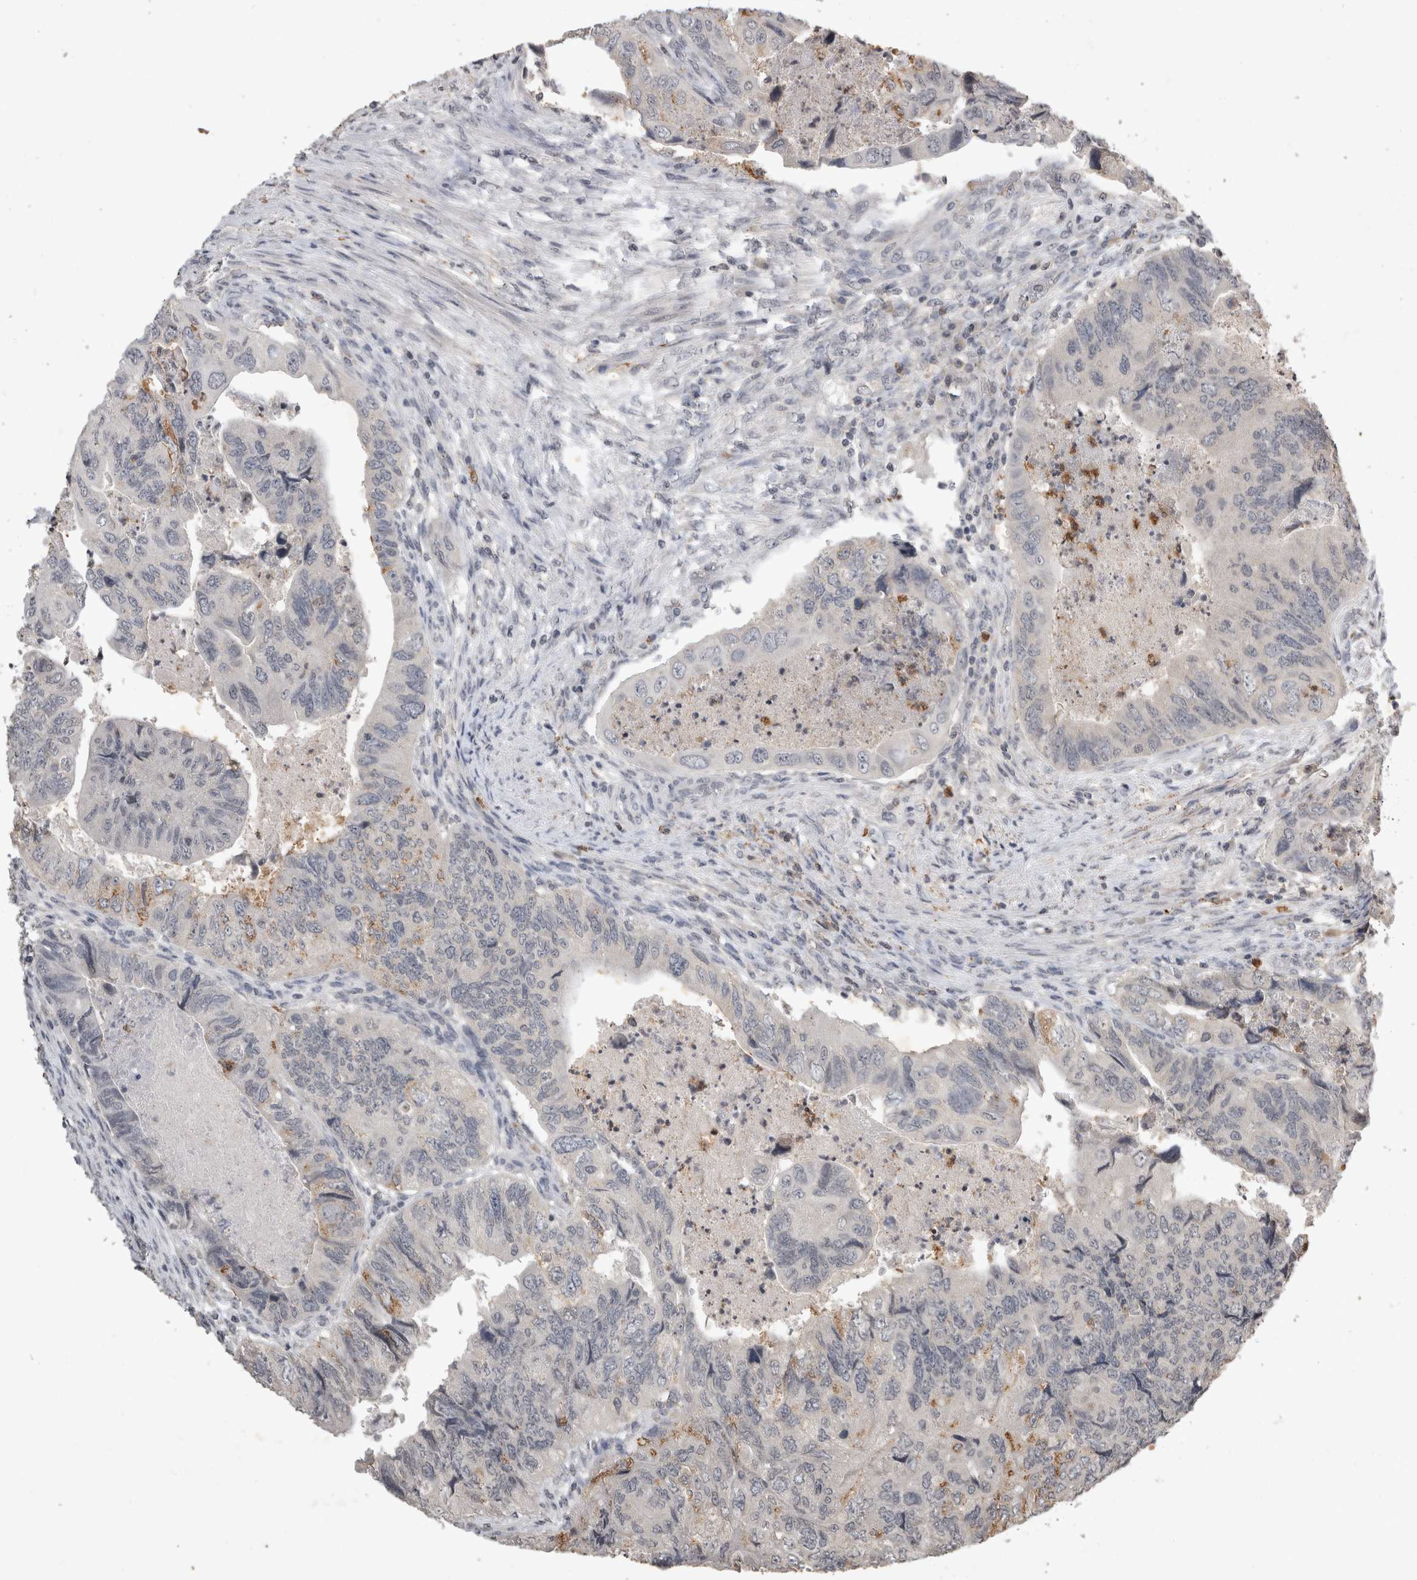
{"staining": {"intensity": "negative", "quantity": "none", "location": "none"}, "tissue": "colorectal cancer", "cell_type": "Tumor cells", "image_type": "cancer", "snomed": [{"axis": "morphology", "description": "Adenocarcinoma, NOS"}, {"axis": "topography", "description": "Rectum"}], "caption": "This is an immunohistochemistry (IHC) image of adenocarcinoma (colorectal). There is no staining in tumor cells.", "gene": "HRK", "patient": {"sex": "male", "age": 63}}